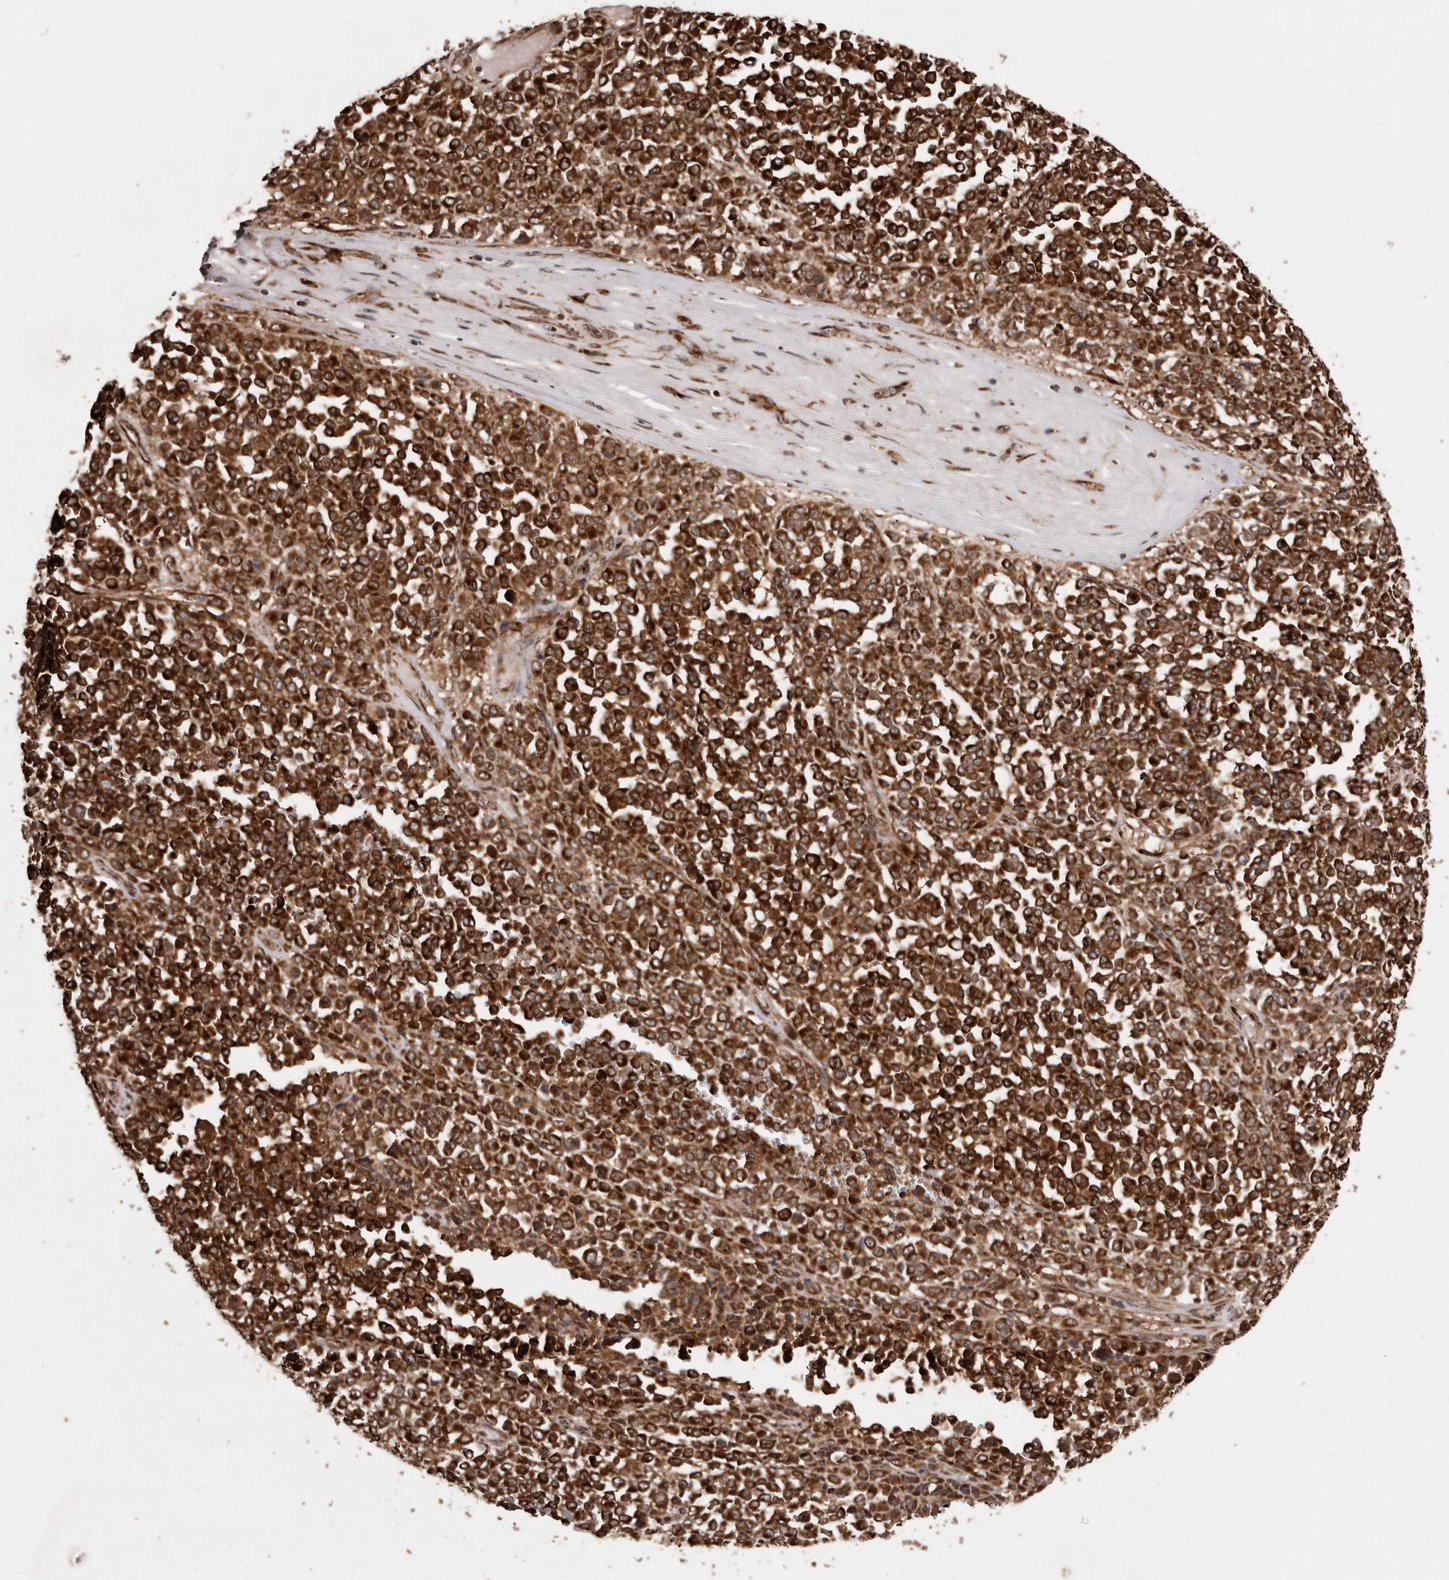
{"staining": {"intensity": "strong", "quantity": ">75%", "location": "cytoplasmic/membranous"}, "tissue": "melanoma", "cell_type": "Tumor cells", "image_type": "cancer", "snomed": [{"axis": "morphology", "description": "Malignant melanoma, Metastatic site"}, {"axis": "topography", "description": "Pancreas"}], "caption": "This micrograph shows immunohistochemistry staining of human melanoma, with high strong cytoplasmic/membranous staining in approximately >75% of tumor cells.", "gene": "FLAD1", "patient": {"sex": "female", "age": 30}}